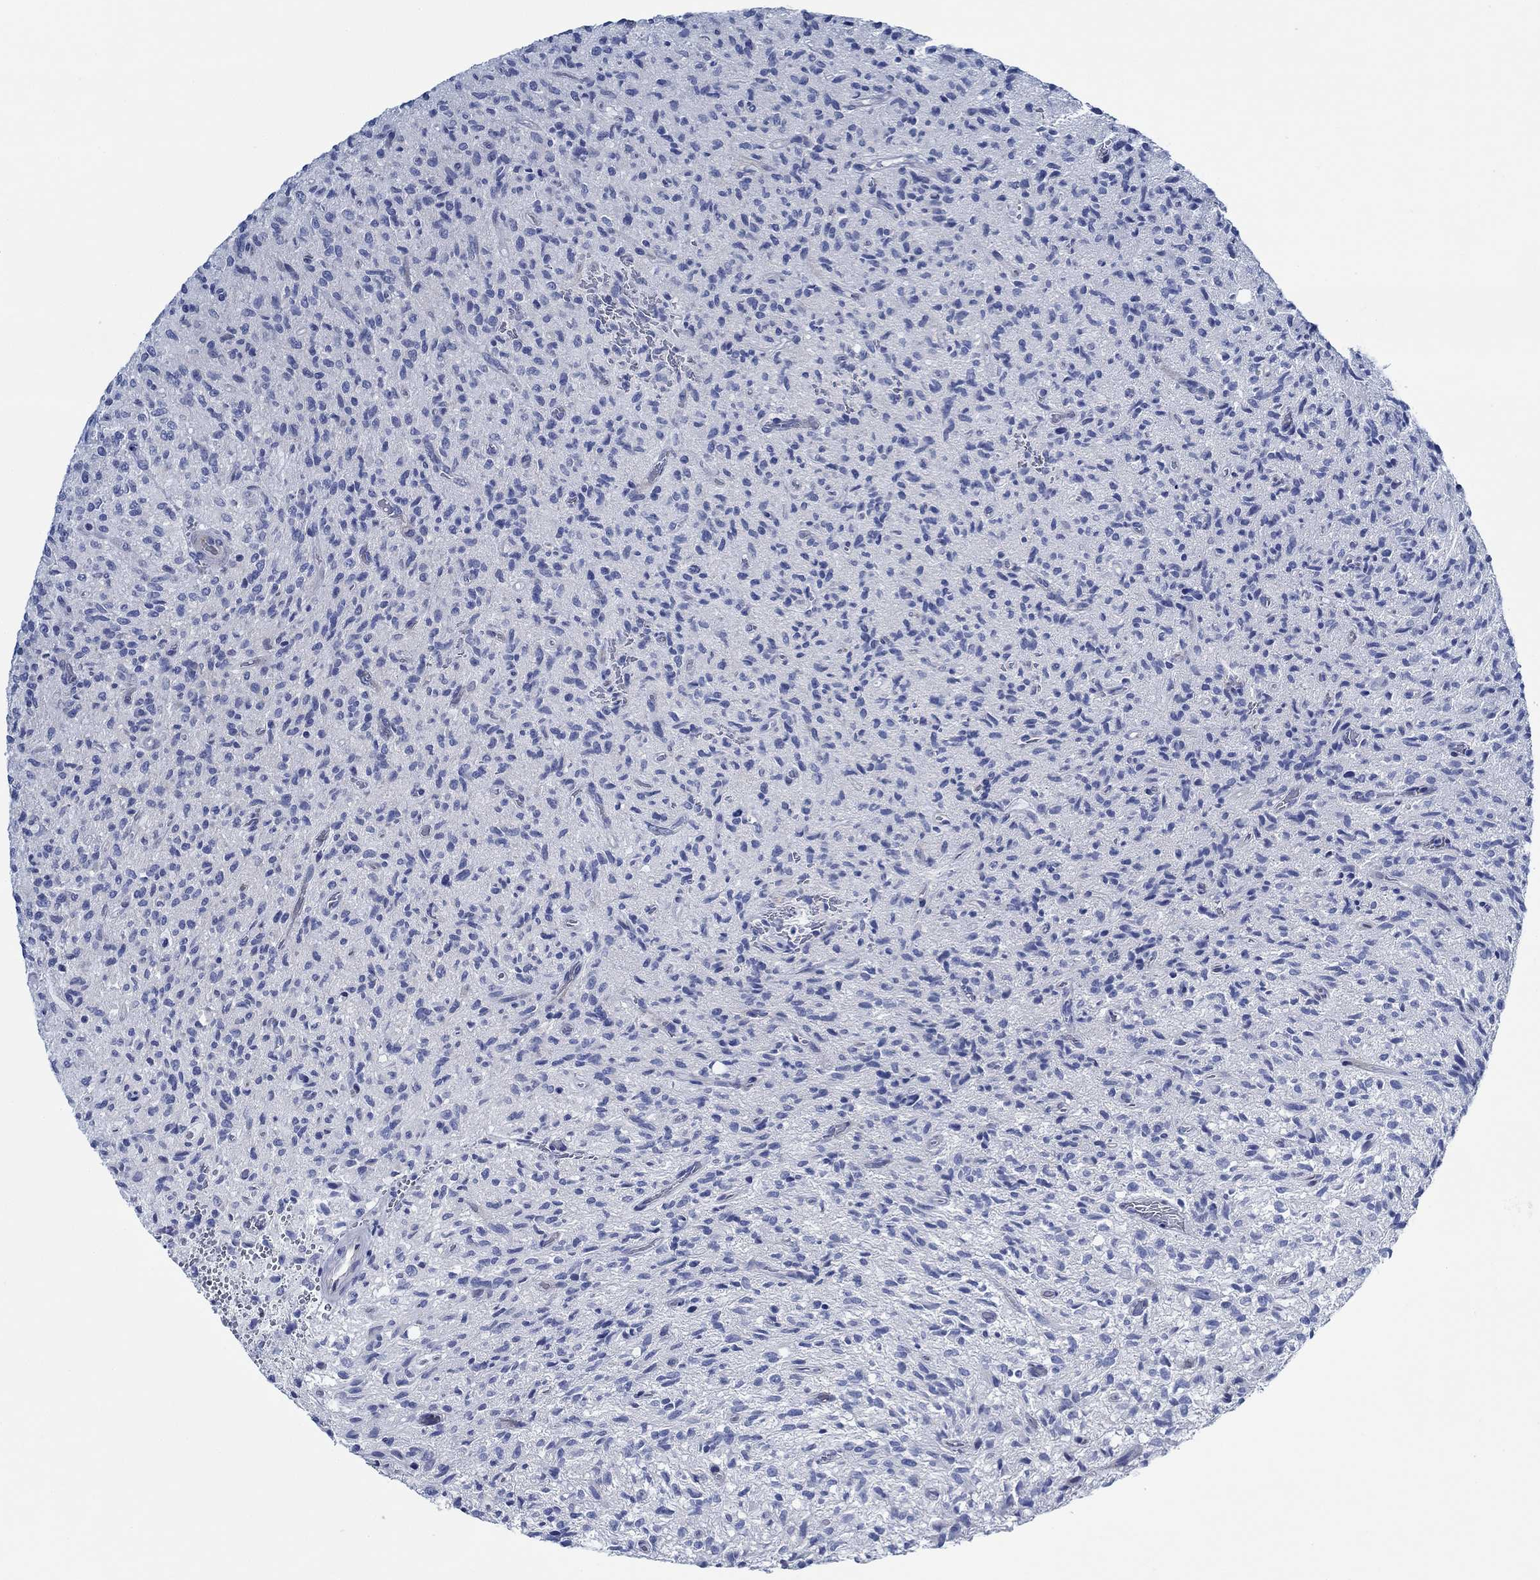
{"staining": {"intensity": "negative", "quantity": "none", "location": "none"}, "tissue": "glioma", "cell_type": "Tumor cells", "image_type": "cancer", "snomed": [{"axis": "morphology", "description": "Glioma, malignant, High grade"}, {"axis": "topography", "description": "Brain"}], "caption": "The photomicrograph exhibits no staining of tumor cells in glioma.", "gene": "SVEP1", "patient": {"sex": "male", "age": 64}}